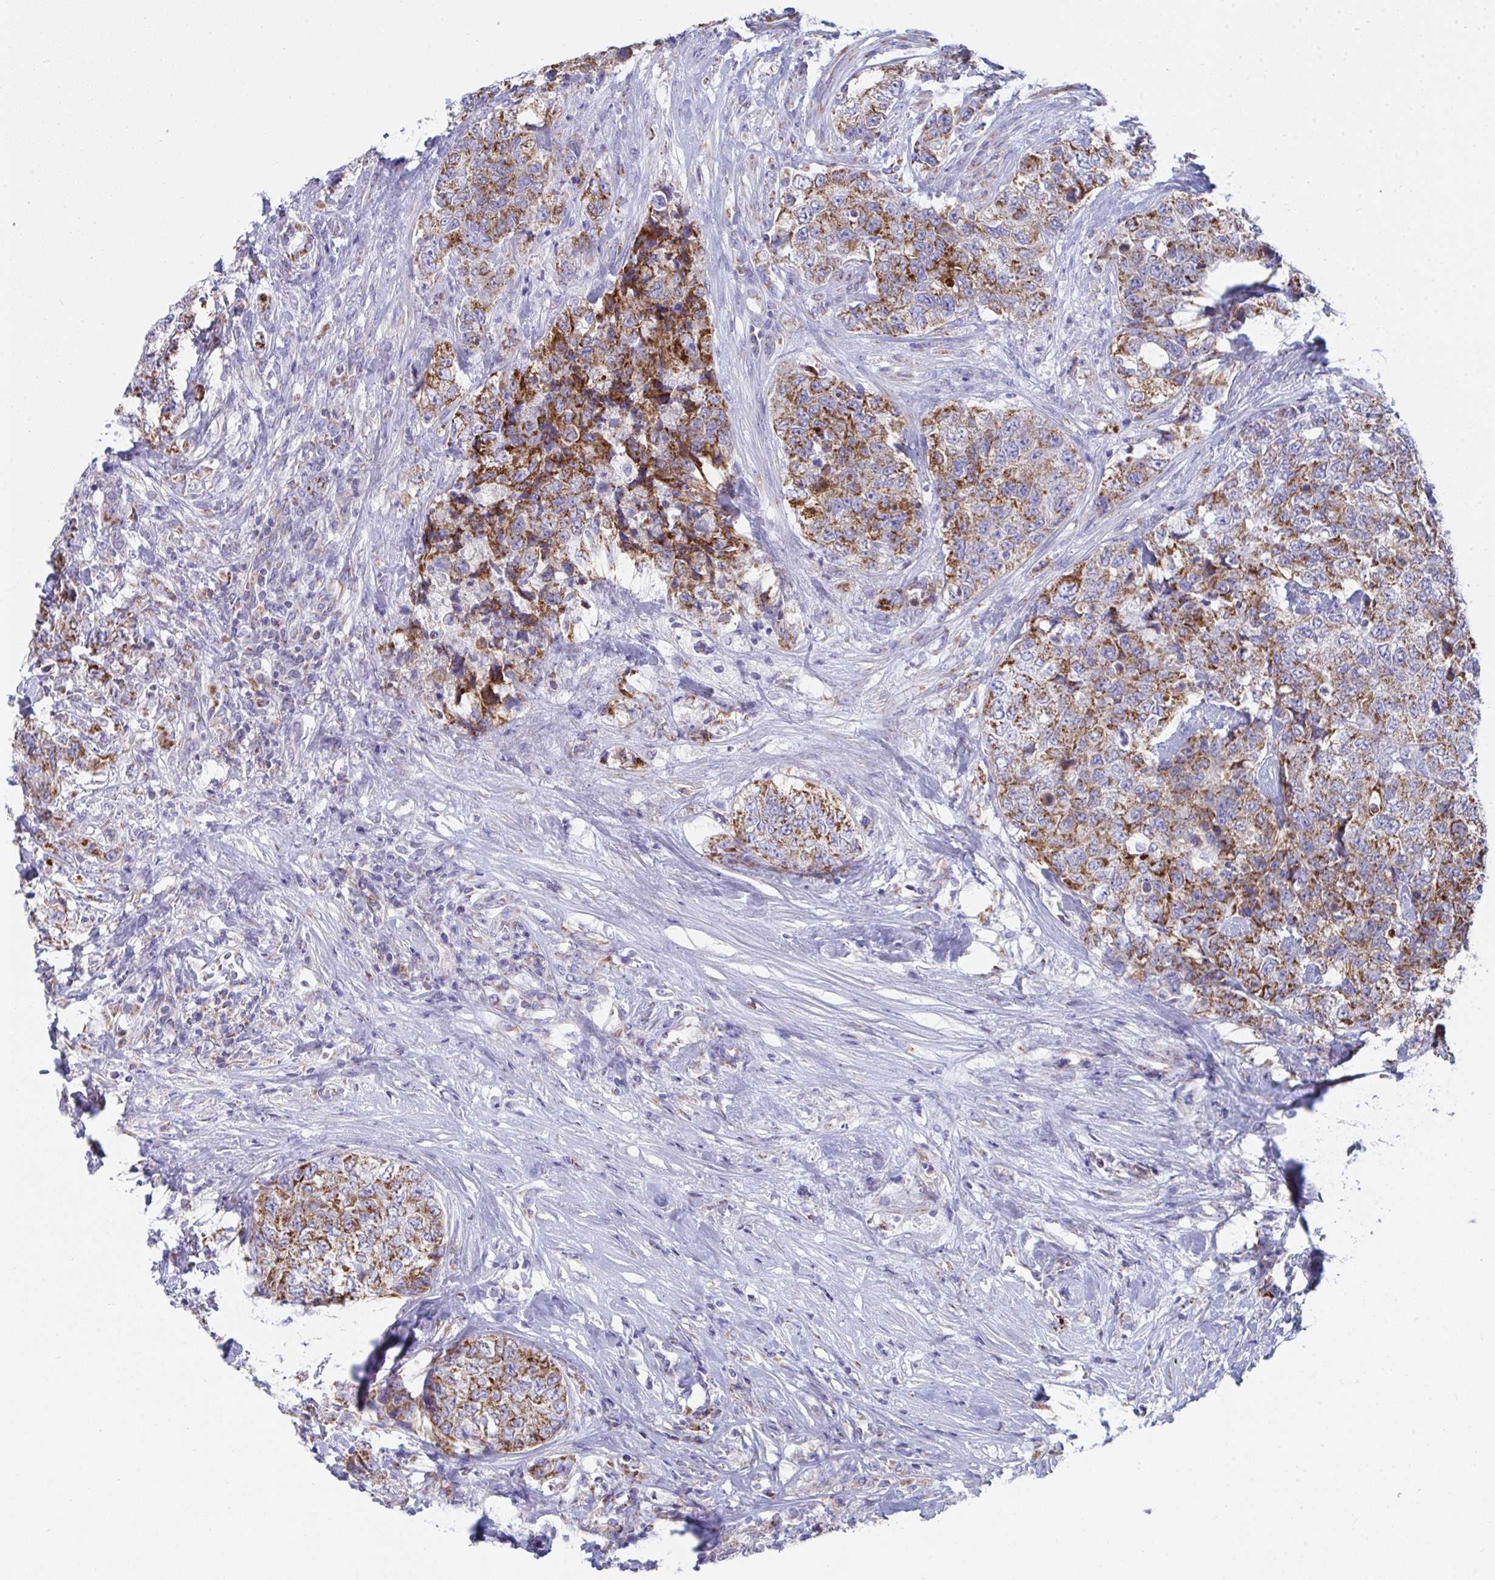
{"staining": {"intensity": "strong", "quantity": "25%-75%", "location": "cytoplasmic/membranous"}, "tissue": "urothelial cancer", "cell_type": "Tumor cells", "image_type": "cancer", "snomed": [{"axis": "morphology", "description": "Urothelial carcinoma, High grade"}, {"axis": "topography", "description": "Urinary bladder"}], "caption": "DAB immunohistochemical staining of human high-grade urothelial carcinoma reveals strong cytoplasmic/membranous protein positivity in approximately 25%-75% of tumor cells.", "gene": "AIFM1", "patient": {"sex": "female", "age": 78}}